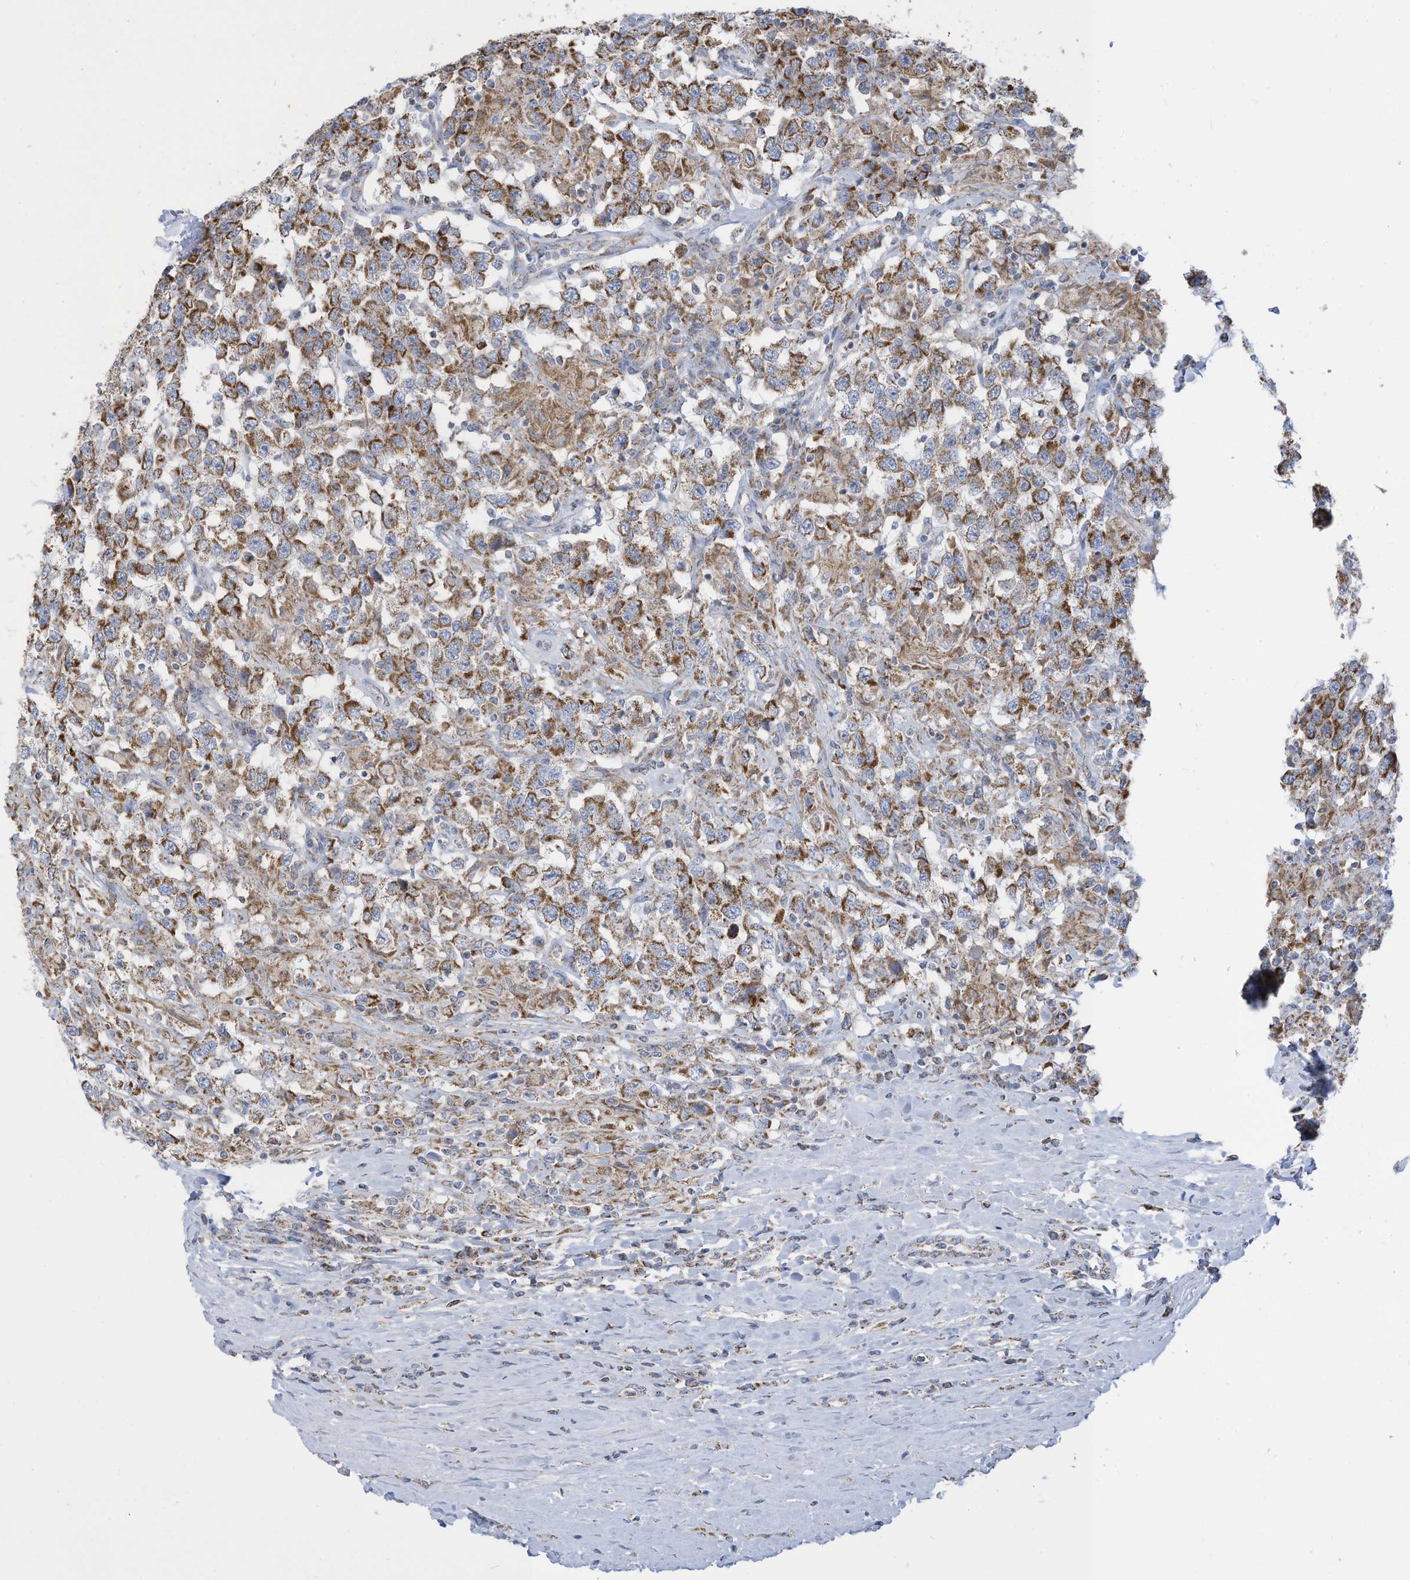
{"staining": {"intensity": "moderate", "quantity": ">75%", "location": "cytoplasmic/membranous"}, "tissue": "testis cancer", "cell_type": "Tumor cells", "image_type": "cancer", "snomed": [{"axis": "morphology", "description": "Seminoma, NOS"}, {"axis": "topography", "description": "Testis"}], "caption": "High-magnification brightfield microscopy of testis cancer stained with DAB (3,3'-diaminobenzidine) (brown) and counterstained with hematoxylin (blue). tumor cells exhibit moderate cytoplasmic/membranous staining is appreciated in about>75% of cells.", "gene": "NLN", "patient": {"sex": "male", "age": 41}}